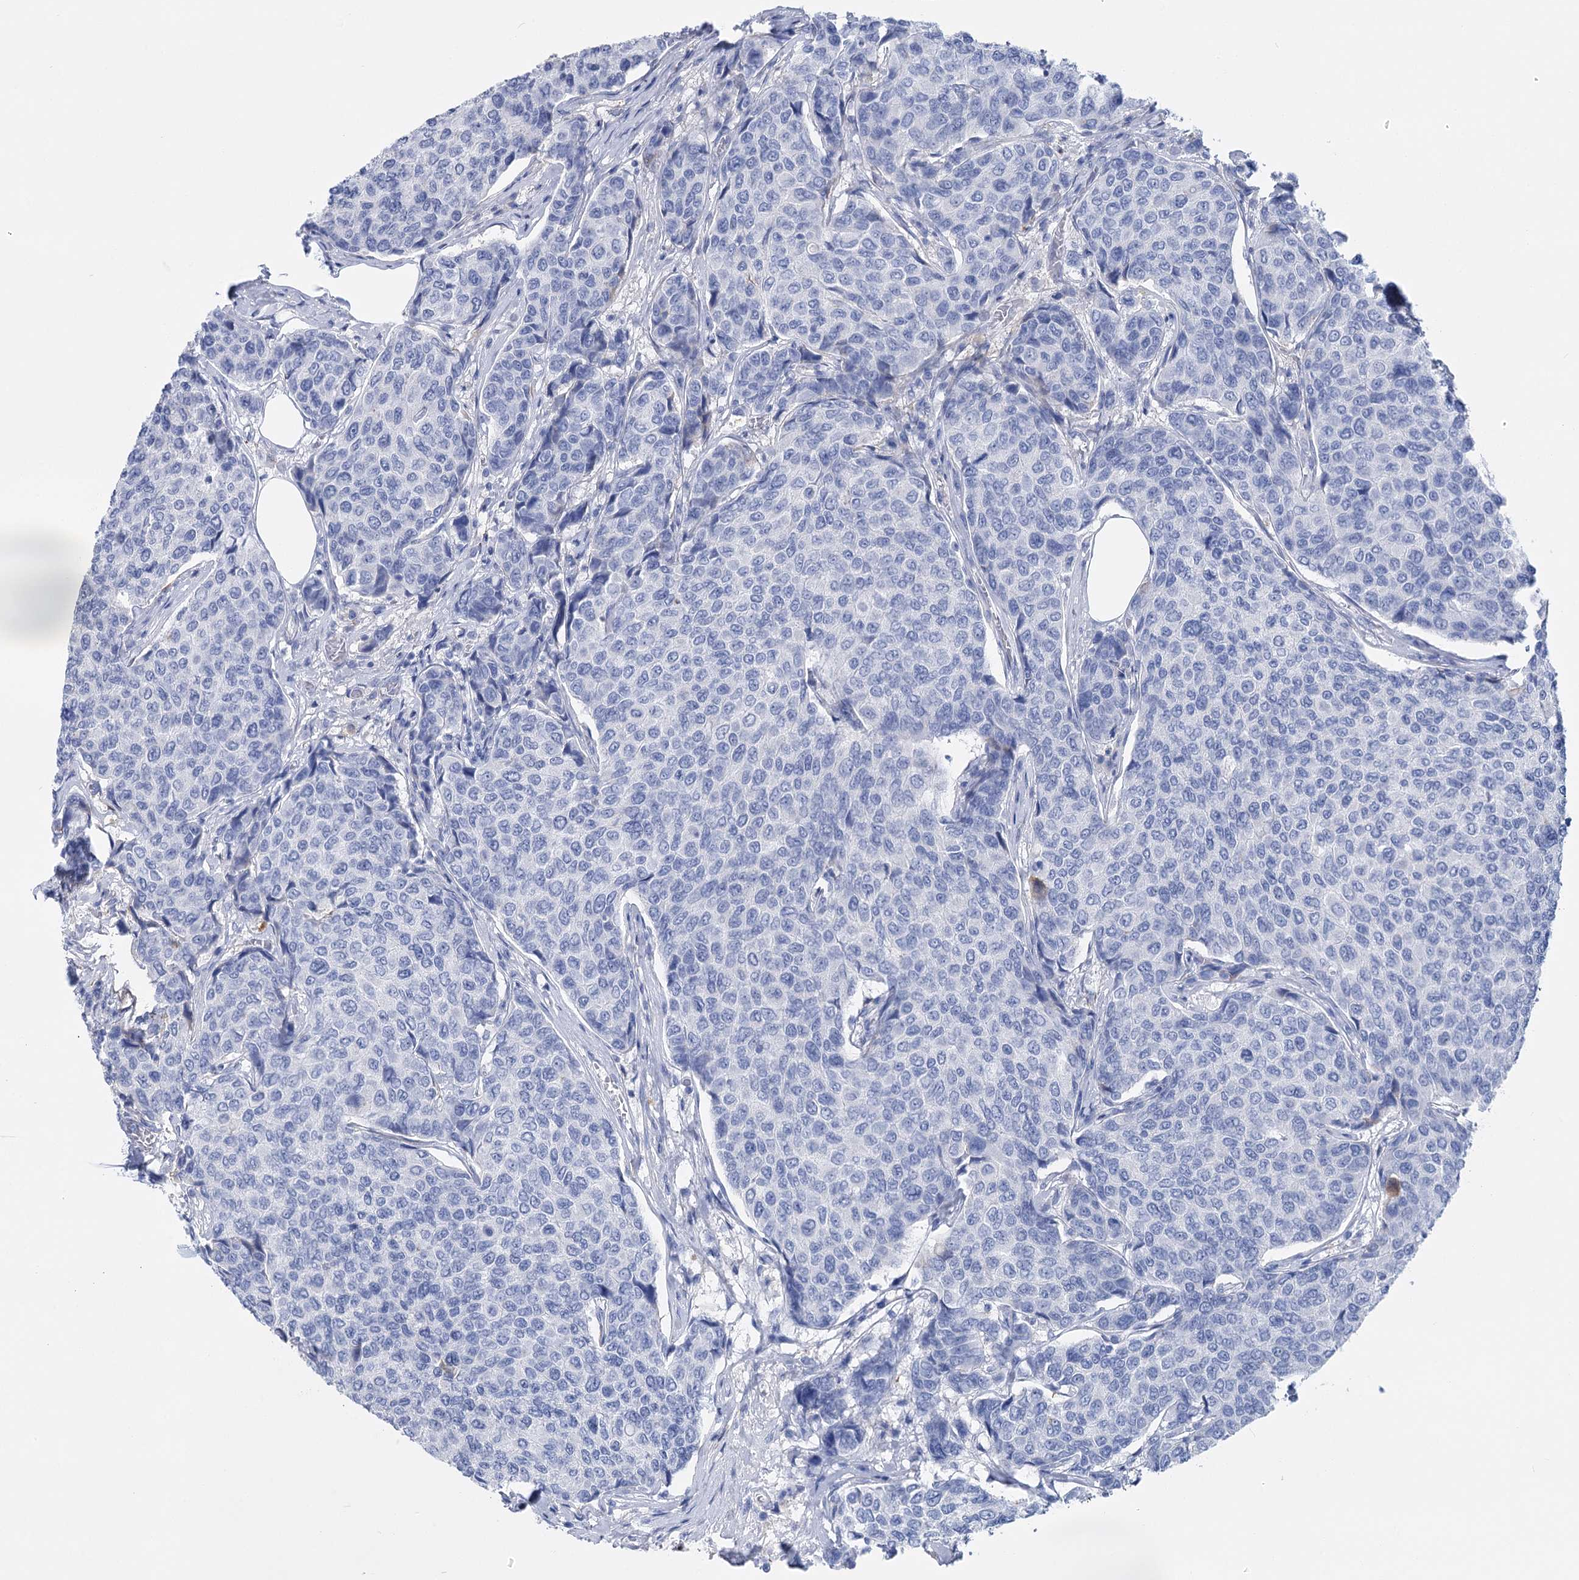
{"staining": {"intensity": "negative", "quantity": "none", "location": "none"}, "tissue": "breast cancer", "cell_type": "Tumor cells", "image_type": "cancer", "snomed": [{"axis": "morphology", "description": "Duct carcinoma"}, {"axis": "topography", "description": "Breast"}], "caption": "This is an immunohistochemistry histopathology image of human infiltrating ductal carcinoma (breast). There is no expression in tumor cells.", "gene": "PCDHA1", "patient": {"sex": "female", "age": 55}}